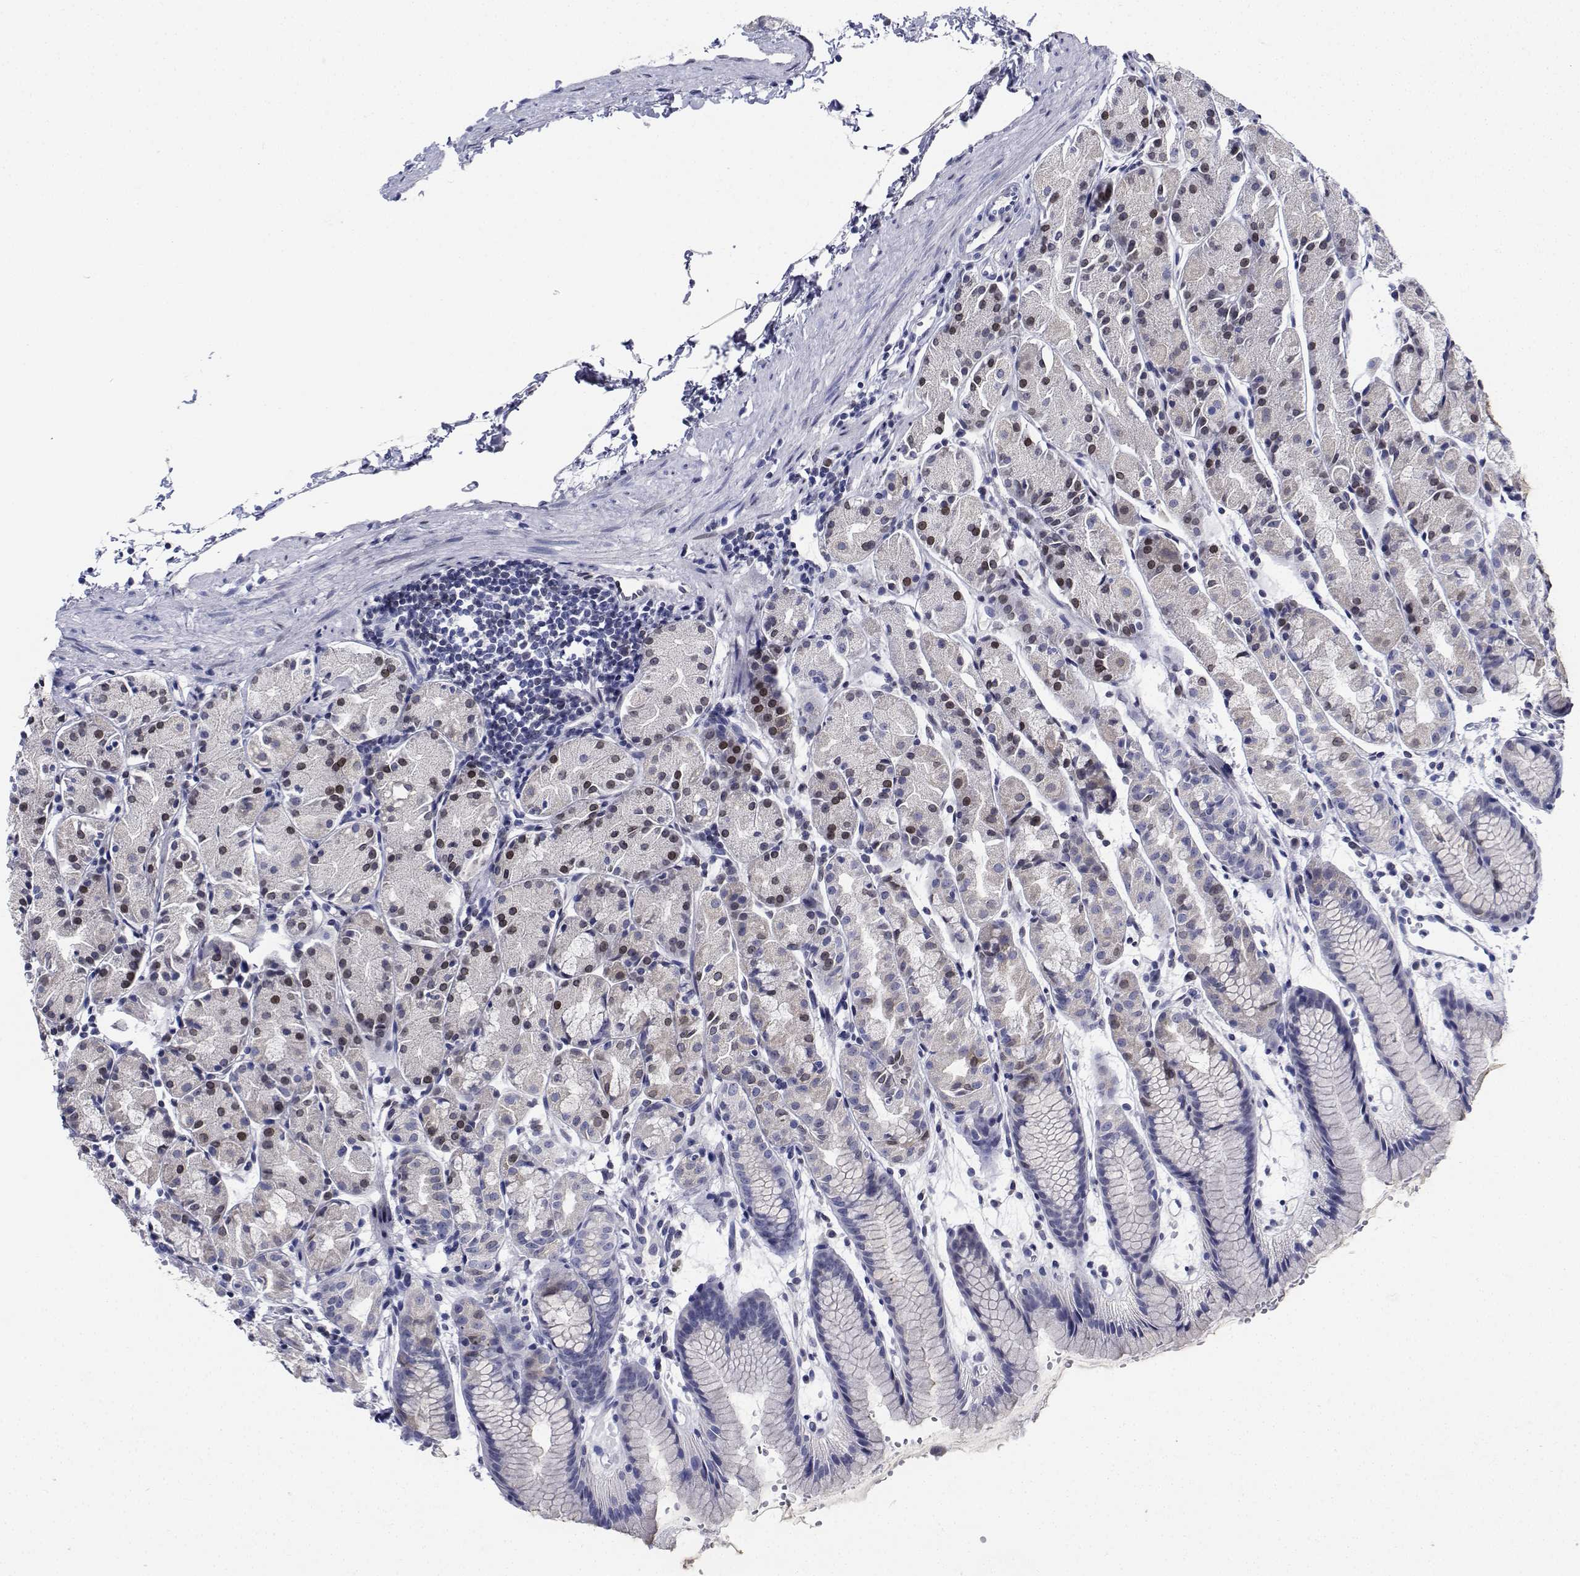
{"staining": {"intensity": "moderate", "quantity": "<25%", "location": "nuclear"}, "tissue": "stomach", "cell_type": "Glandular cells", "image_type": "normal", "snomed": [{"axis": "morphology", "description": "Normal tissue, NOS"}, {"axis": "topography", "description": "Stomach, upper"}], "caption": "Protein analysis of normal stomach shows moderate nuclear expression in approximately <25% of glandular cells. (Stains: DAB (3,3'-diaminobenzidine) in brown, nuclei in blue, Microscopy: brightfield microscopy at high magnification).", "gene": "PLXNA4", "patient": {"sex": "male", "age": 47}}